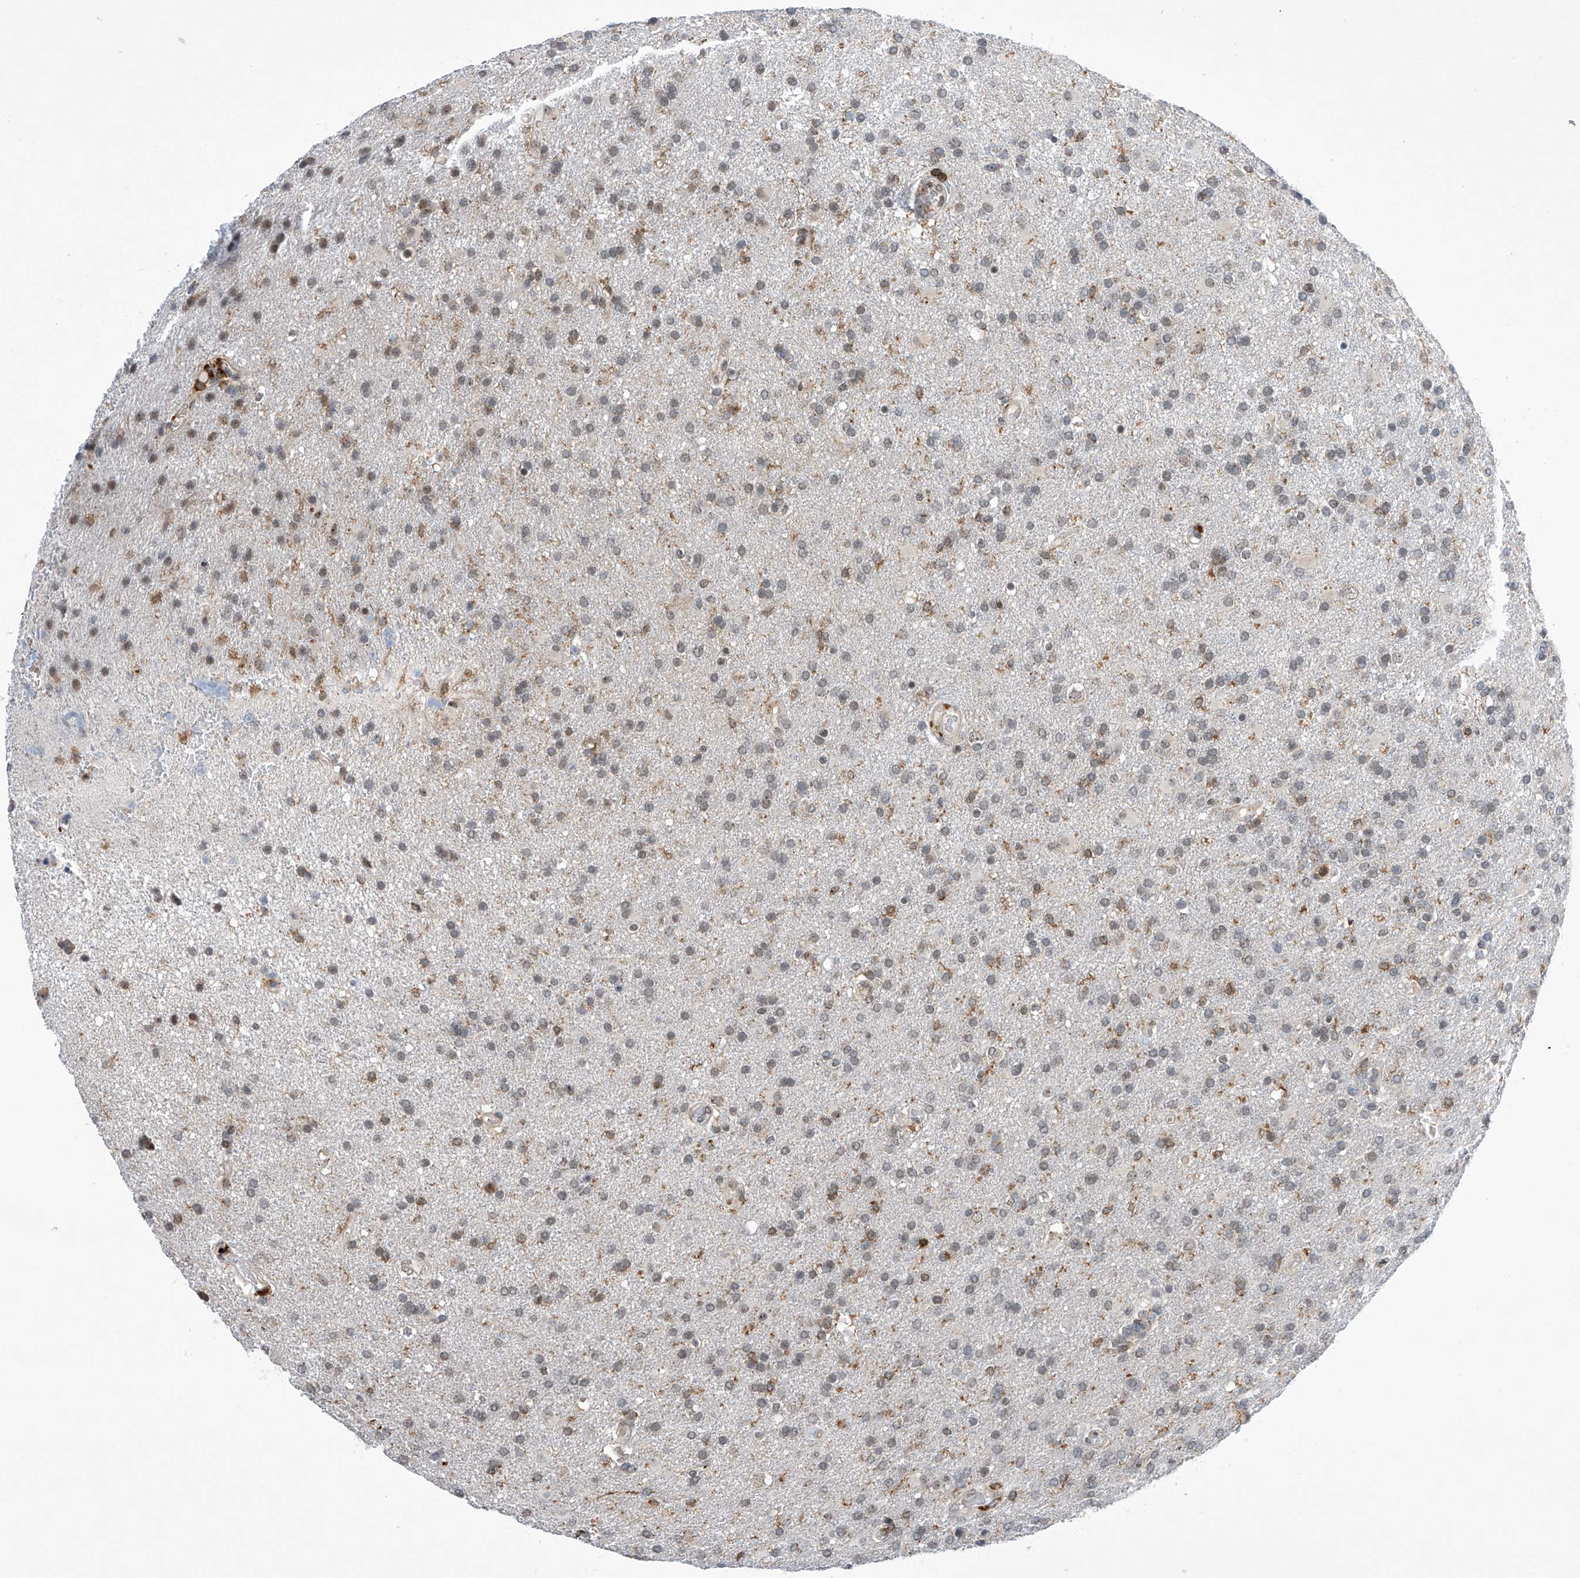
{"staining": {"intensity": "weak", "quantity": "<25%", "location": "cytoplasmic/membranous,nuclear"}, "tissue": "glioma", "cell_type": "Tumor cells", "image_type": "cancer", "snomed": [{"axis": "morphology", "description": "Glioma, malignant, High grade"}, {"axis": "topography", "description": "Brain"}], "caption": "IHC photomicrograph of neoplastic tissue: high-grade glioma (malignant) stained with DAB (3,3'-diaminobenzidine) shows no significant protein staining in tumor cells. (Brightfield microscopy of DAB (3,3'-diaminobenzidine) immunohistochemistry (IHC) at high magnification).", "gene": "MSL3", "patient": {"sex": "male", "age": 72}}